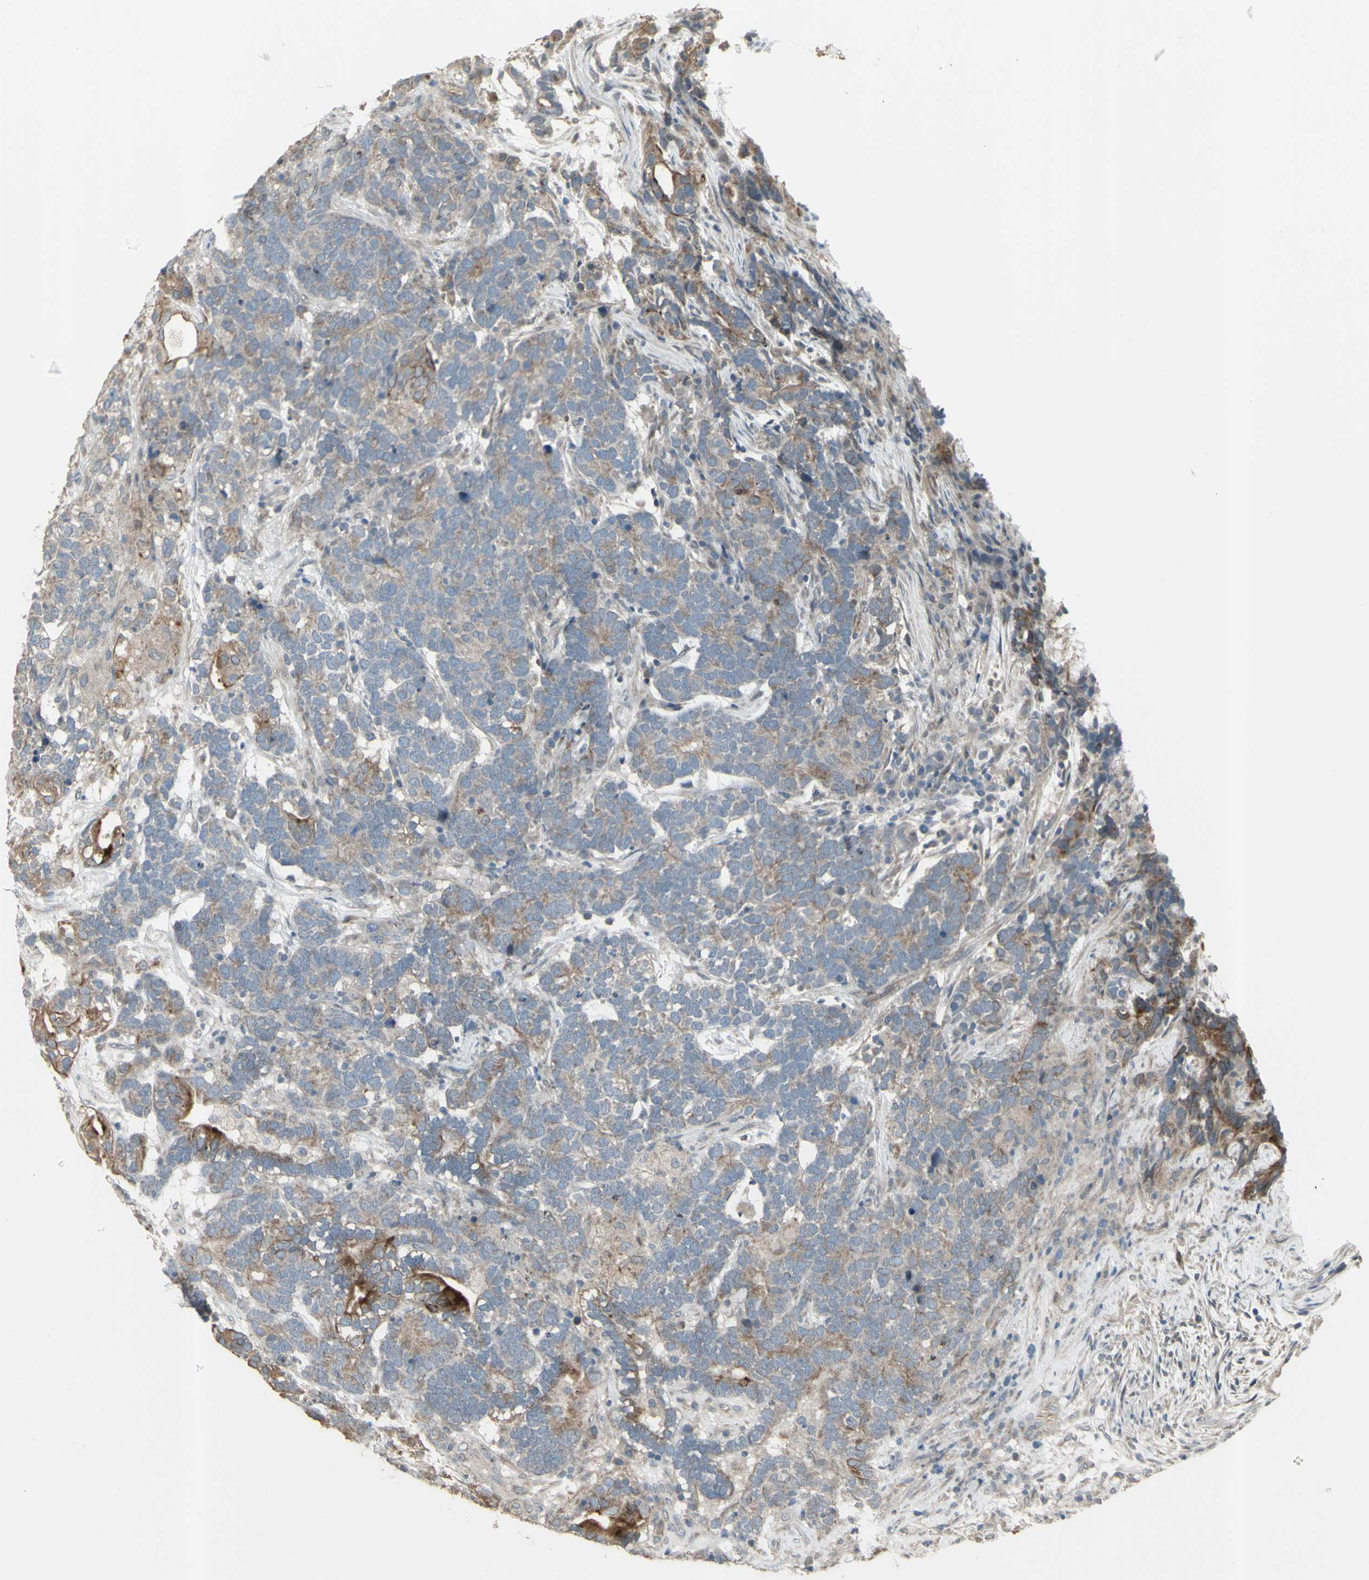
{"staining": {"intensity": "moderate", "quantity": ">75%", "location": "cytoplasmic/membranous"}, "tissue": "testis cancer", "cell_type": "Tumor cells", "image_type": "cancer", "snomed": [{"axis": "morphology", "description": "Carcinoma, Embryonal, NOS"}, {"axis": "topography", "description": "Testis"}], "caption": "The histopathology image shows immunohistochemical staining of testis embryonal carcinoma. There is moderate cytoplasmic/membranous positivity is present in approximately >75% of tumor cells. (brown staining indicates protein expression, while blue staining denotes nuclei).", "gene": "GRAMD1B", "patient": {"sex": "male", "age": 26}}